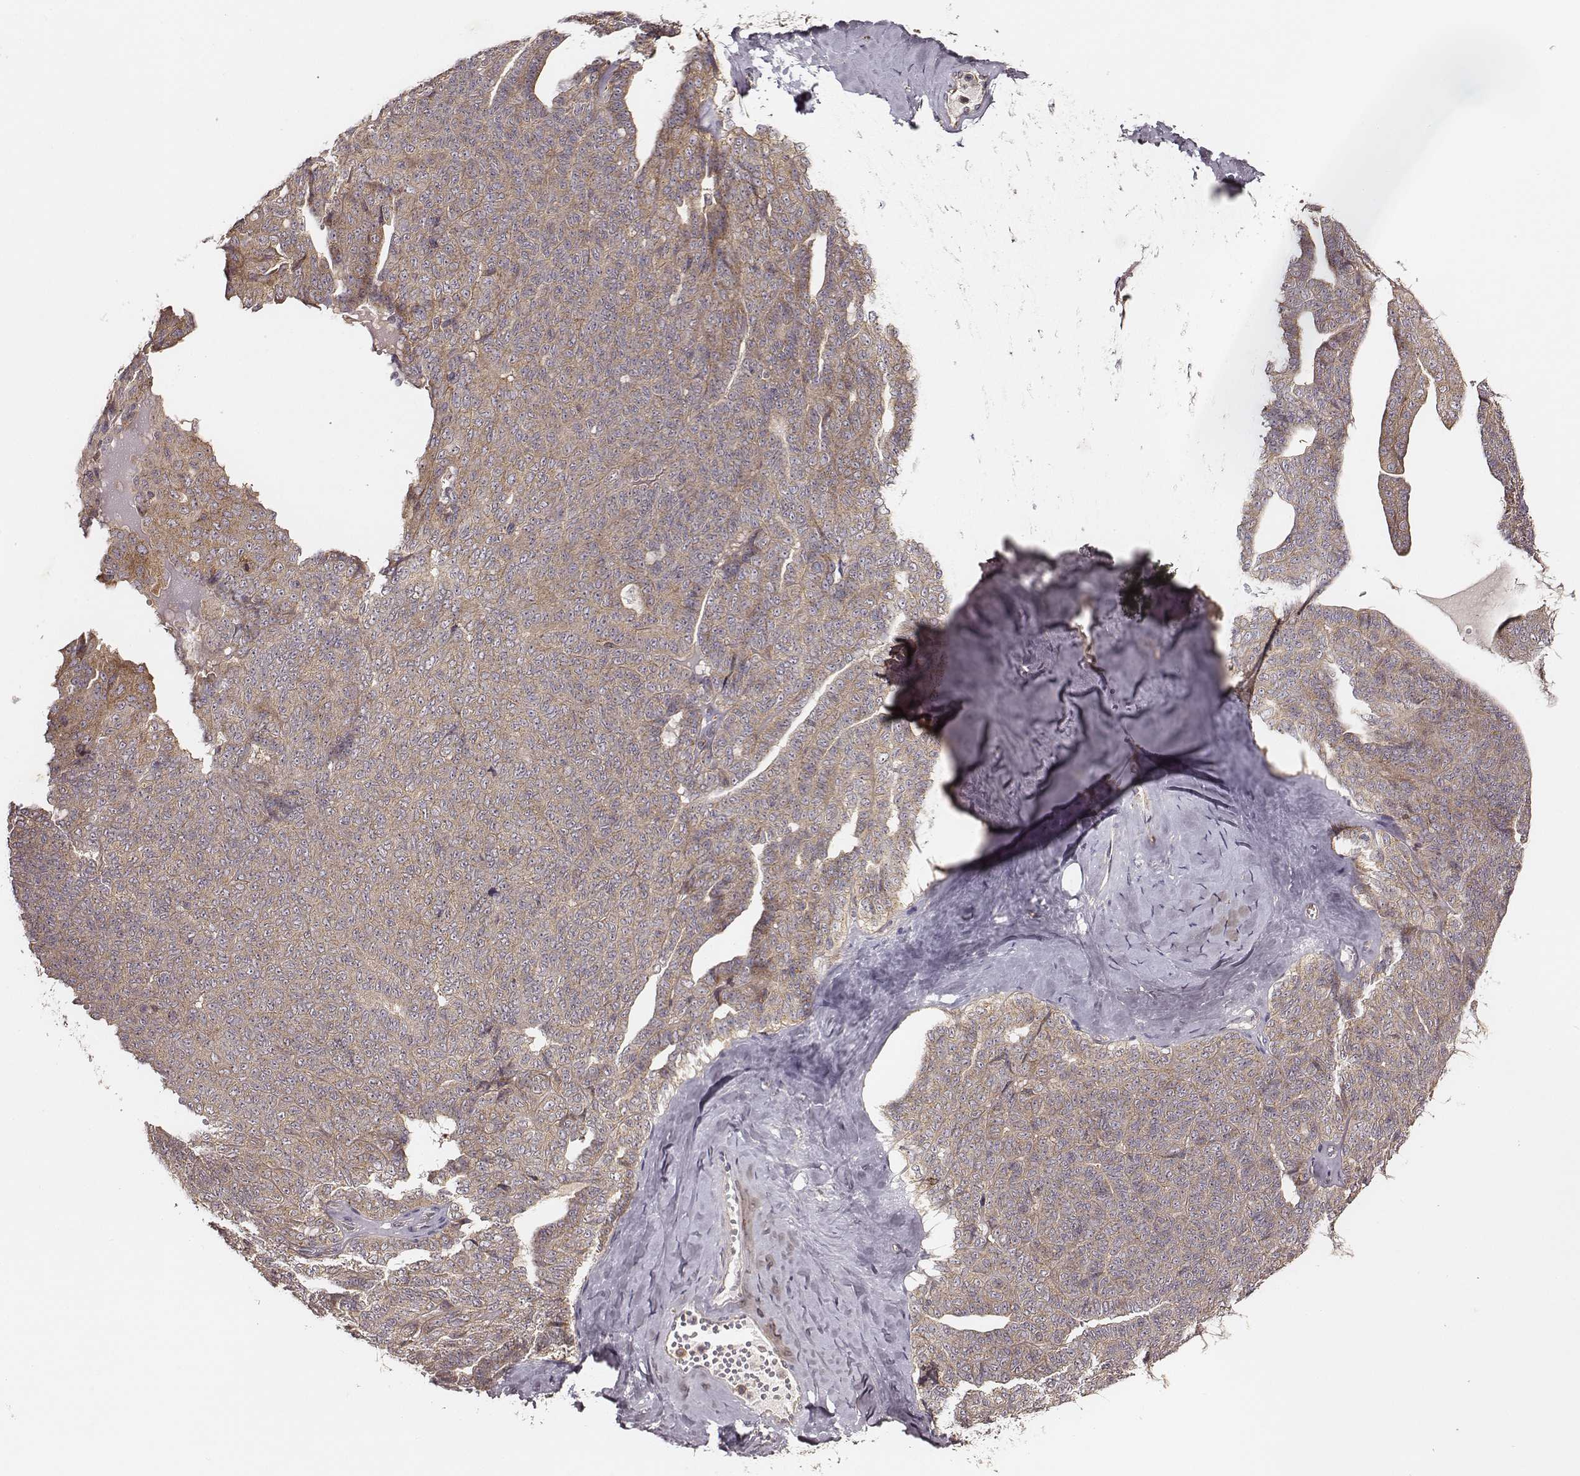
{"staining": {"intensity": "moderate", "quantity": ">75%", "location": "cytoplasmic/membranous"}, "tissue": "ovarian cancer", "cell_type": "Tumor cells", "image_type": "cancer", "snomed": [{"axis": "morphology", "description": "Cystadenocarcinoma, serous, NOS"}, {"axis": "topography", "description": "Ovary"}], "caption": "Moderate cytoplasmic/membranous protein positivity is identified in about >75% of tumor cells in ovarian cancer (serous cystadenocarcinoma).", "gene": "VPS26A", "patient": {"sex": "female", "age": 71}}